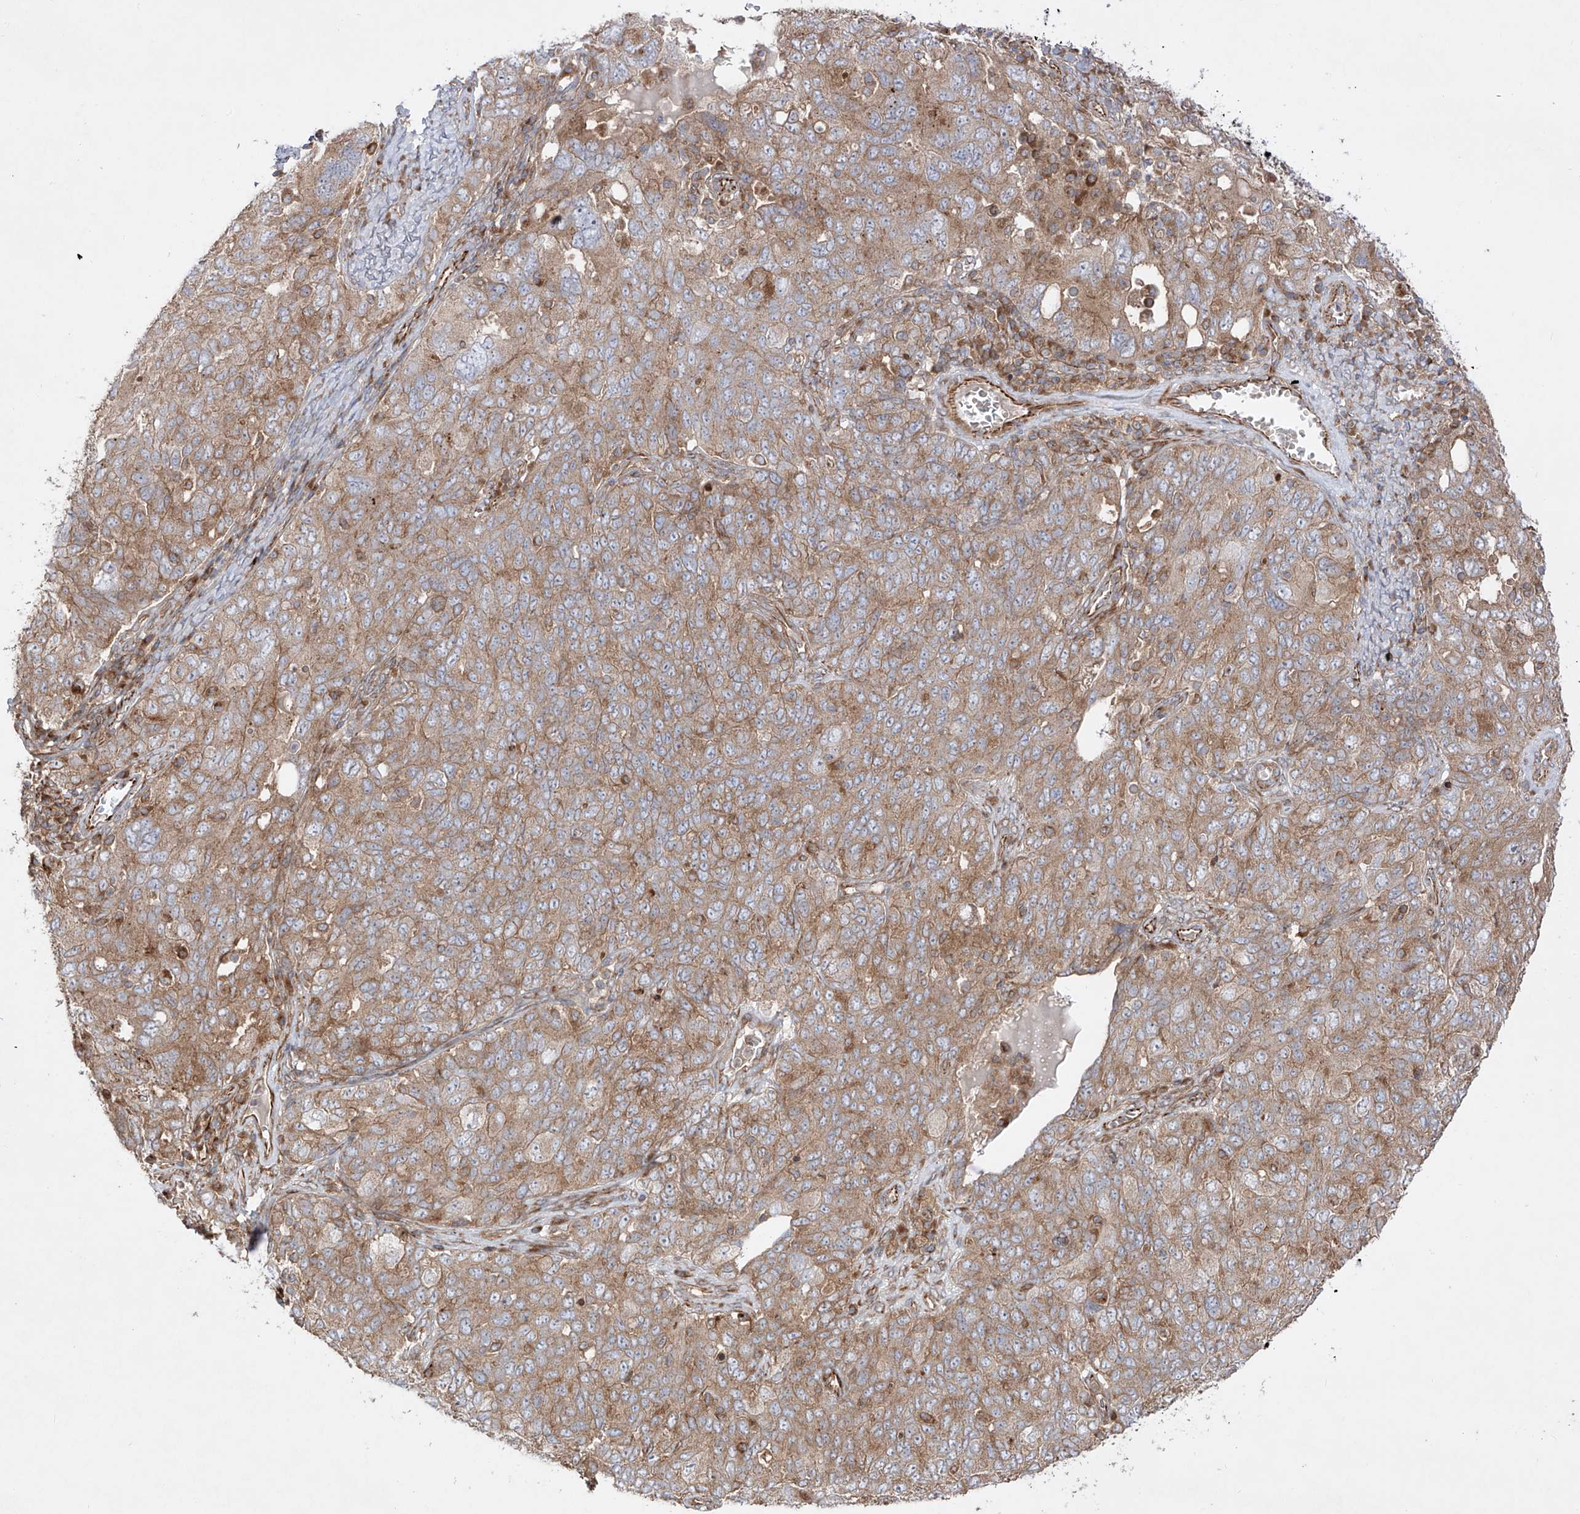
{"staining": {"intensity": "moderate", "quantity": ">75%", "location": "cytoplasmic/membranous"}, "tissue": "ovarian cancer", "cell_type": "Tumor cells", "image_type": "cancer", "snomed": [{"axis": "morphology", "description": "Carcinoma, endometroid"}, {"axis": "topography", "description": "Ovary"}], "caption": "Ovarian endometroid carcinoma was stained to show a protein in brown. There is medium levels of moderate cytoplasmic/membranous staining in about >75% of tumor cells. (brown staining indicates protein expression, while blue staining denotes nuclei).", "gene": "YKT6", "patient": {"sex": "female", "age": 62}}